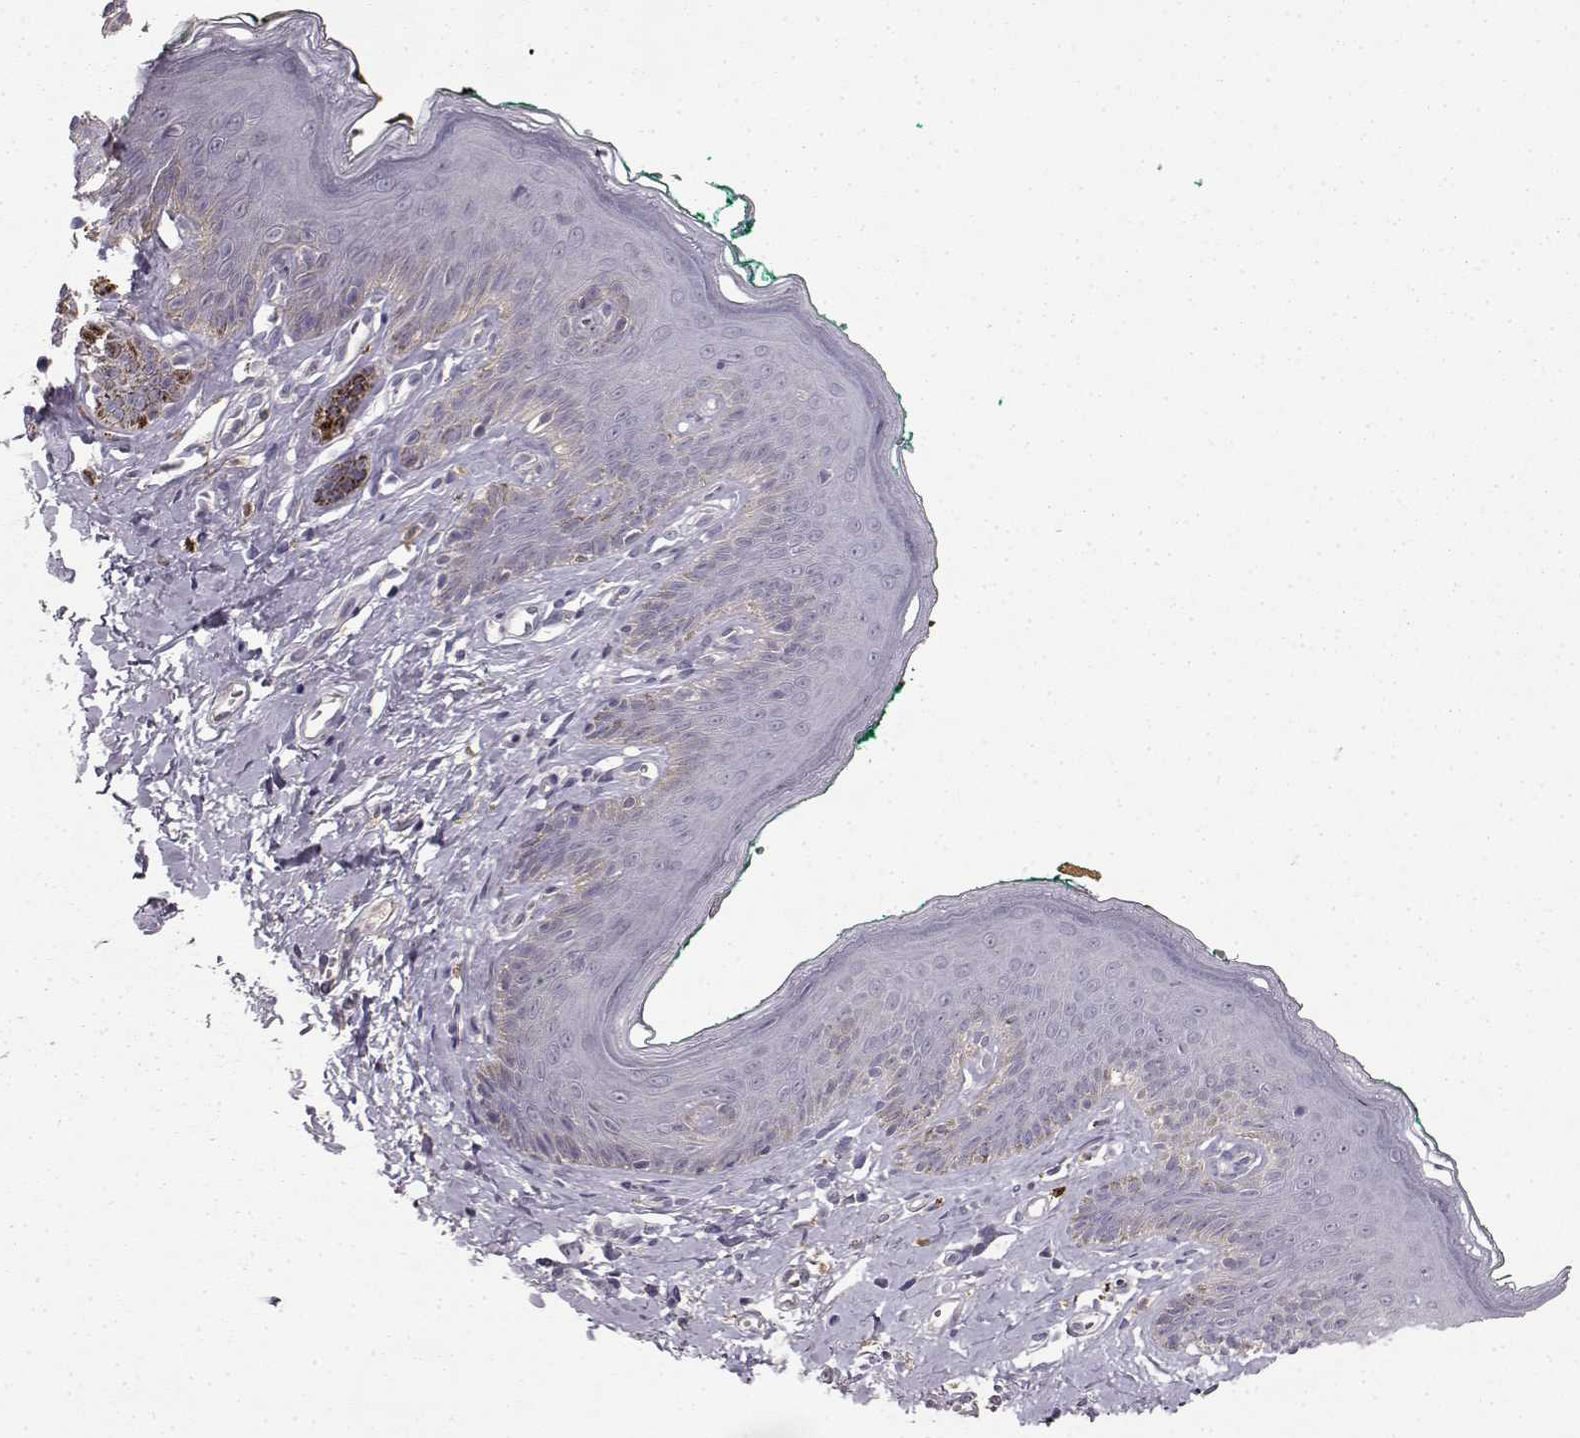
{"staining": {"intensity": "negative", "quantity": "none", "location": "none"}, "tissue": "skin", "cell_type": "Epidermal cells", "image_type": "normal", "snomed": [{"axis": "morphology", "description": "Normal tissue, NOS"}, {"axis": "topography", "description": "Vulva"}], "caption": "This is an immunohistochemistry histopathology image of benign skin. There is no staining in epidermal cells.", "gene": "GHR", "patient": {"sex": "female", "age": 66}}